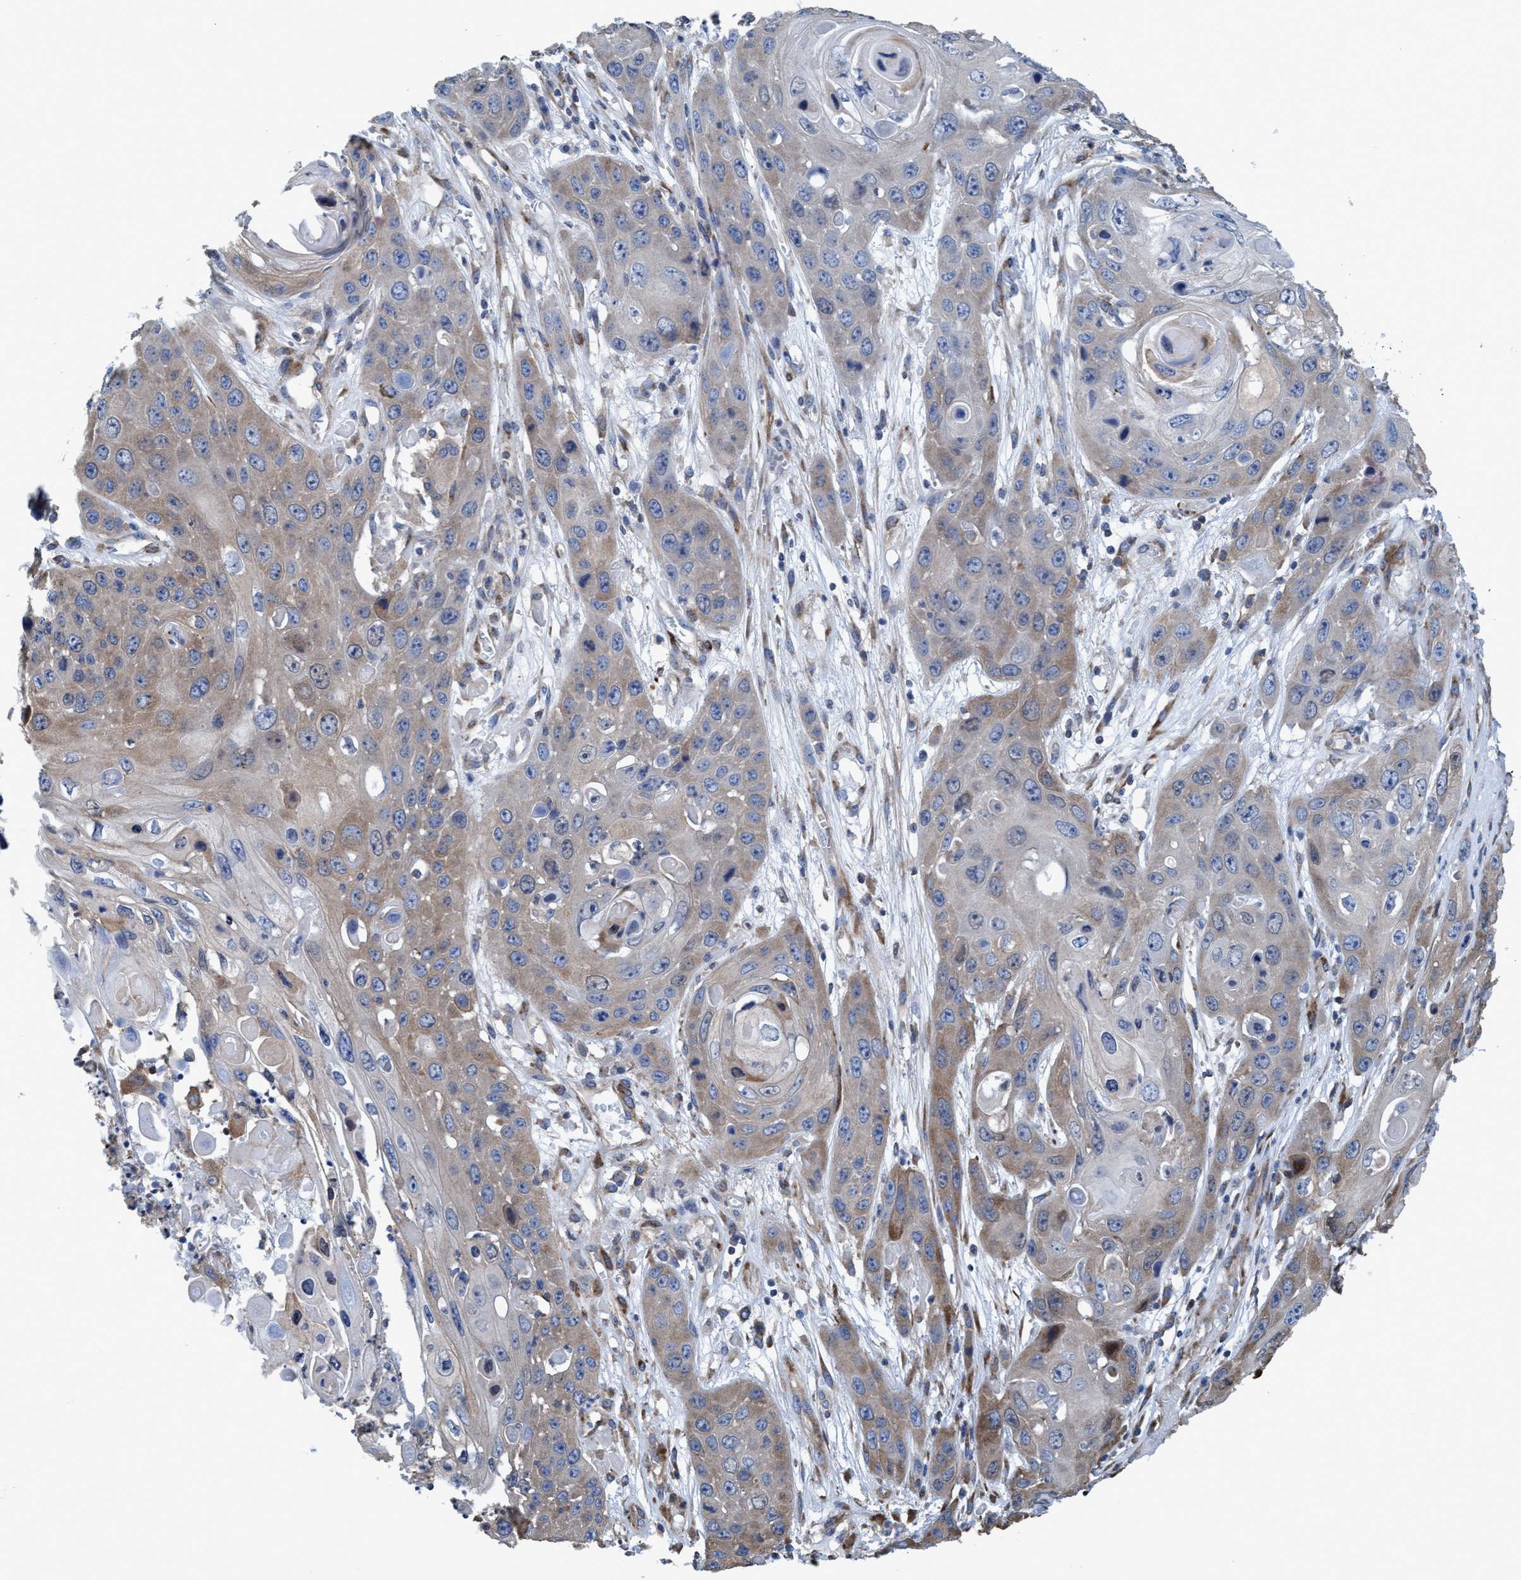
{"staining": {"intensity": "weak", "quantity": ">75%", "location": "cytoplasmic/membranous"}, "tissue": "skin cancer", "cell_type": "Tumor cells", "image_type": "cancer", "snomed": [{"axis": "morphology", "description": "Squamous cell carcinoma, NOS"}, {"axis": "topography", "description": "Skin"}], "caption": "High-magnification brightfield microscopy of skin cancer stained with DAB (3,3'-diaminobenzidine) (brown) and counterstained with hematoxylin (blue). tumor cells exhibit weak cytoplasmic/membranous staining is identified in approximately>75% of cells.", "gene": "NMT1", "patient": {"sex": "male", "age": 55}}